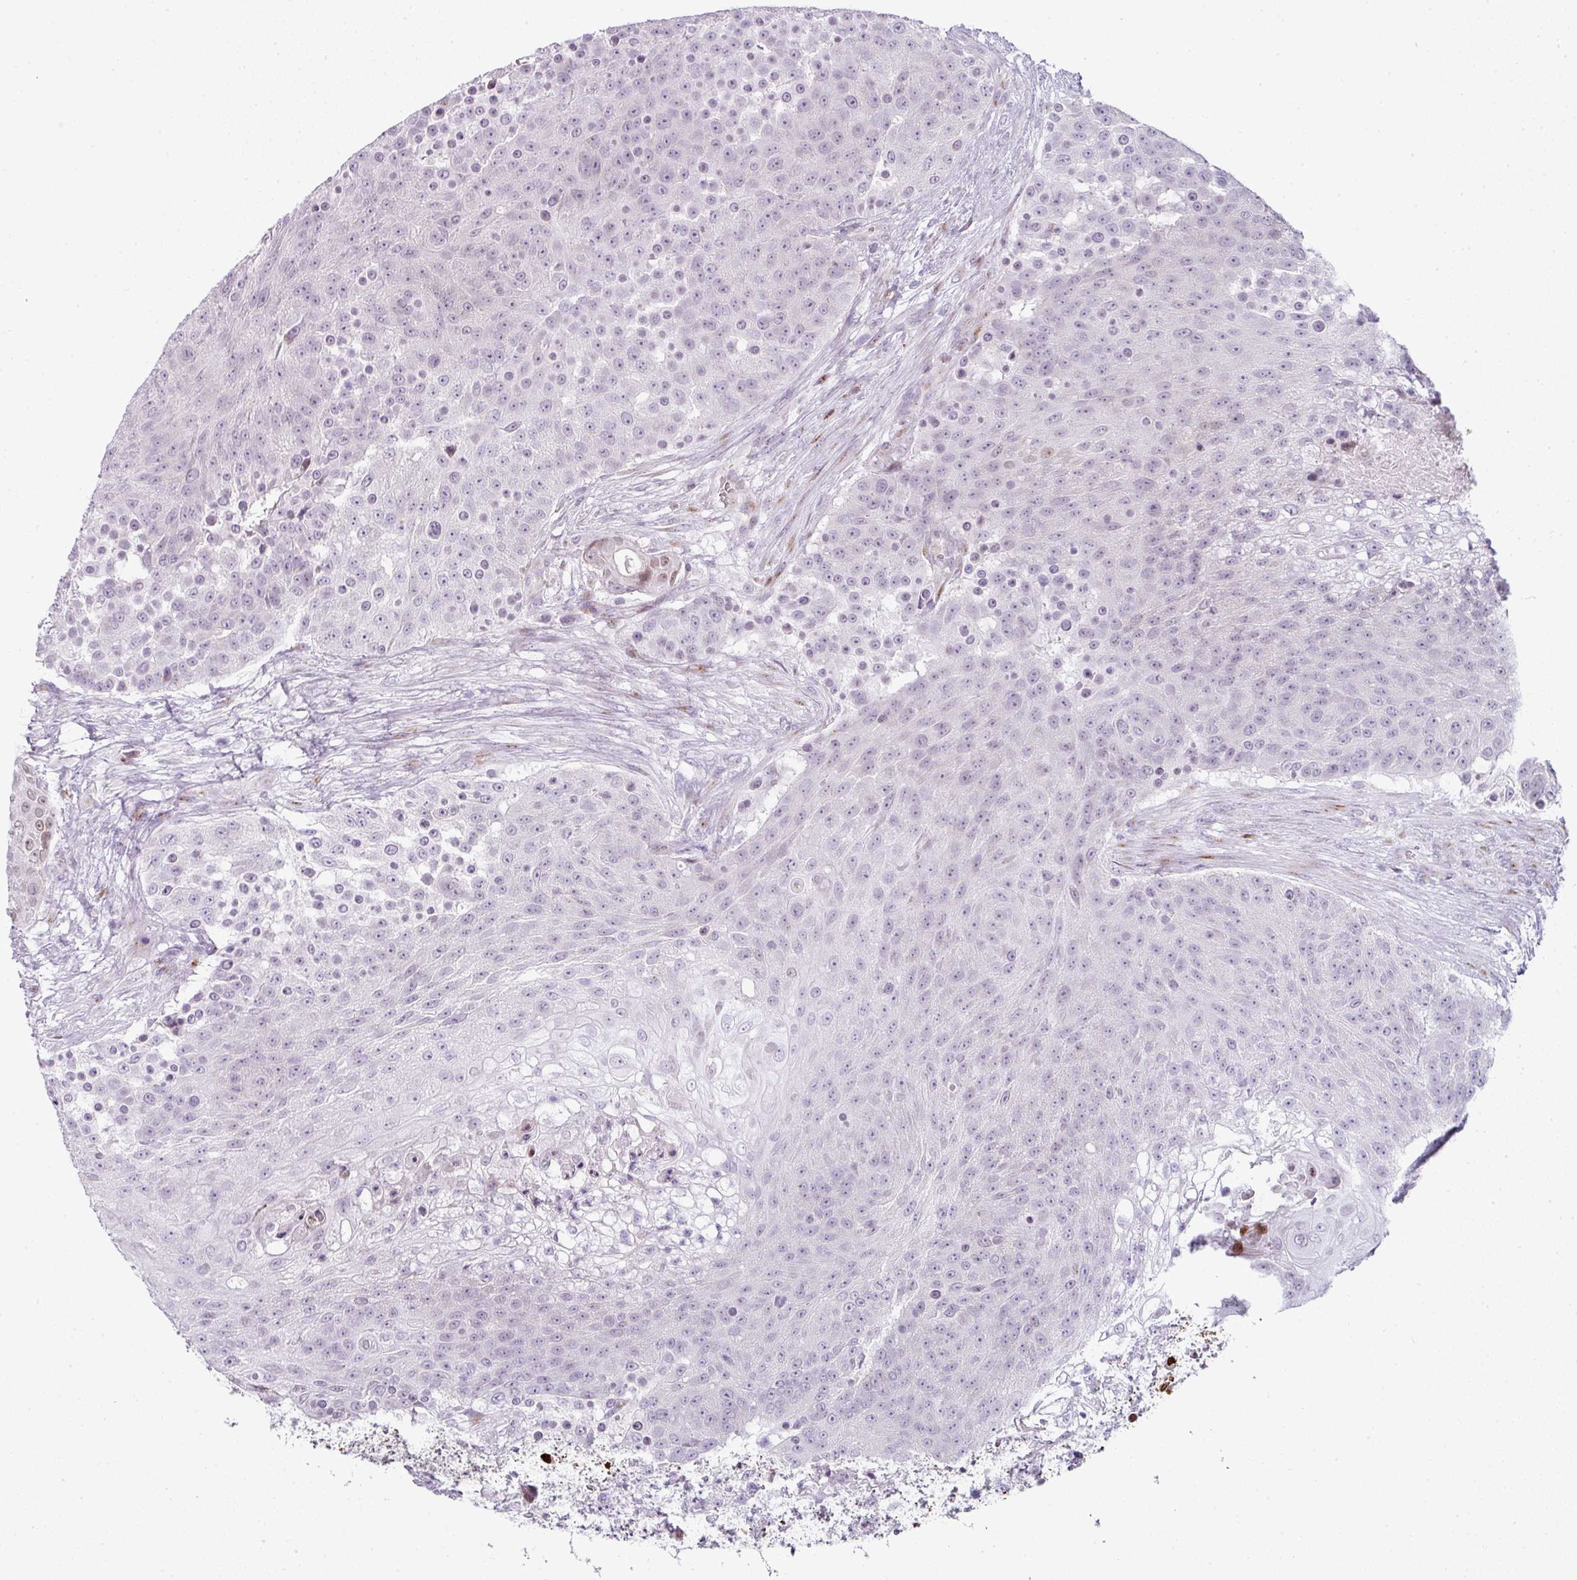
{"staining": {"intensity": "weak", "quantity": "<25%", "location": "nuclear"}, "tissue": "urothelial cancer", "cell_type": "Tumor cells", "image_type": "cancer", "snomed": [{"axis": "morphology", "description": "Urothelial carcinoma, High grade"}, {"axis": "topography", "description": "Urinary bladder"}], "caption": "An immunohistochemistry image of urothelial carcinoma (high-grade) is shown. There is no staining in tumor cells of urothelial carcinoma (high-grade). The staining is performed using DAB brown chromogen with nuclei counter-stained in using hematoxylin.", "gene": "SYT8", "patient": {"sex": "female", "age": 63}}